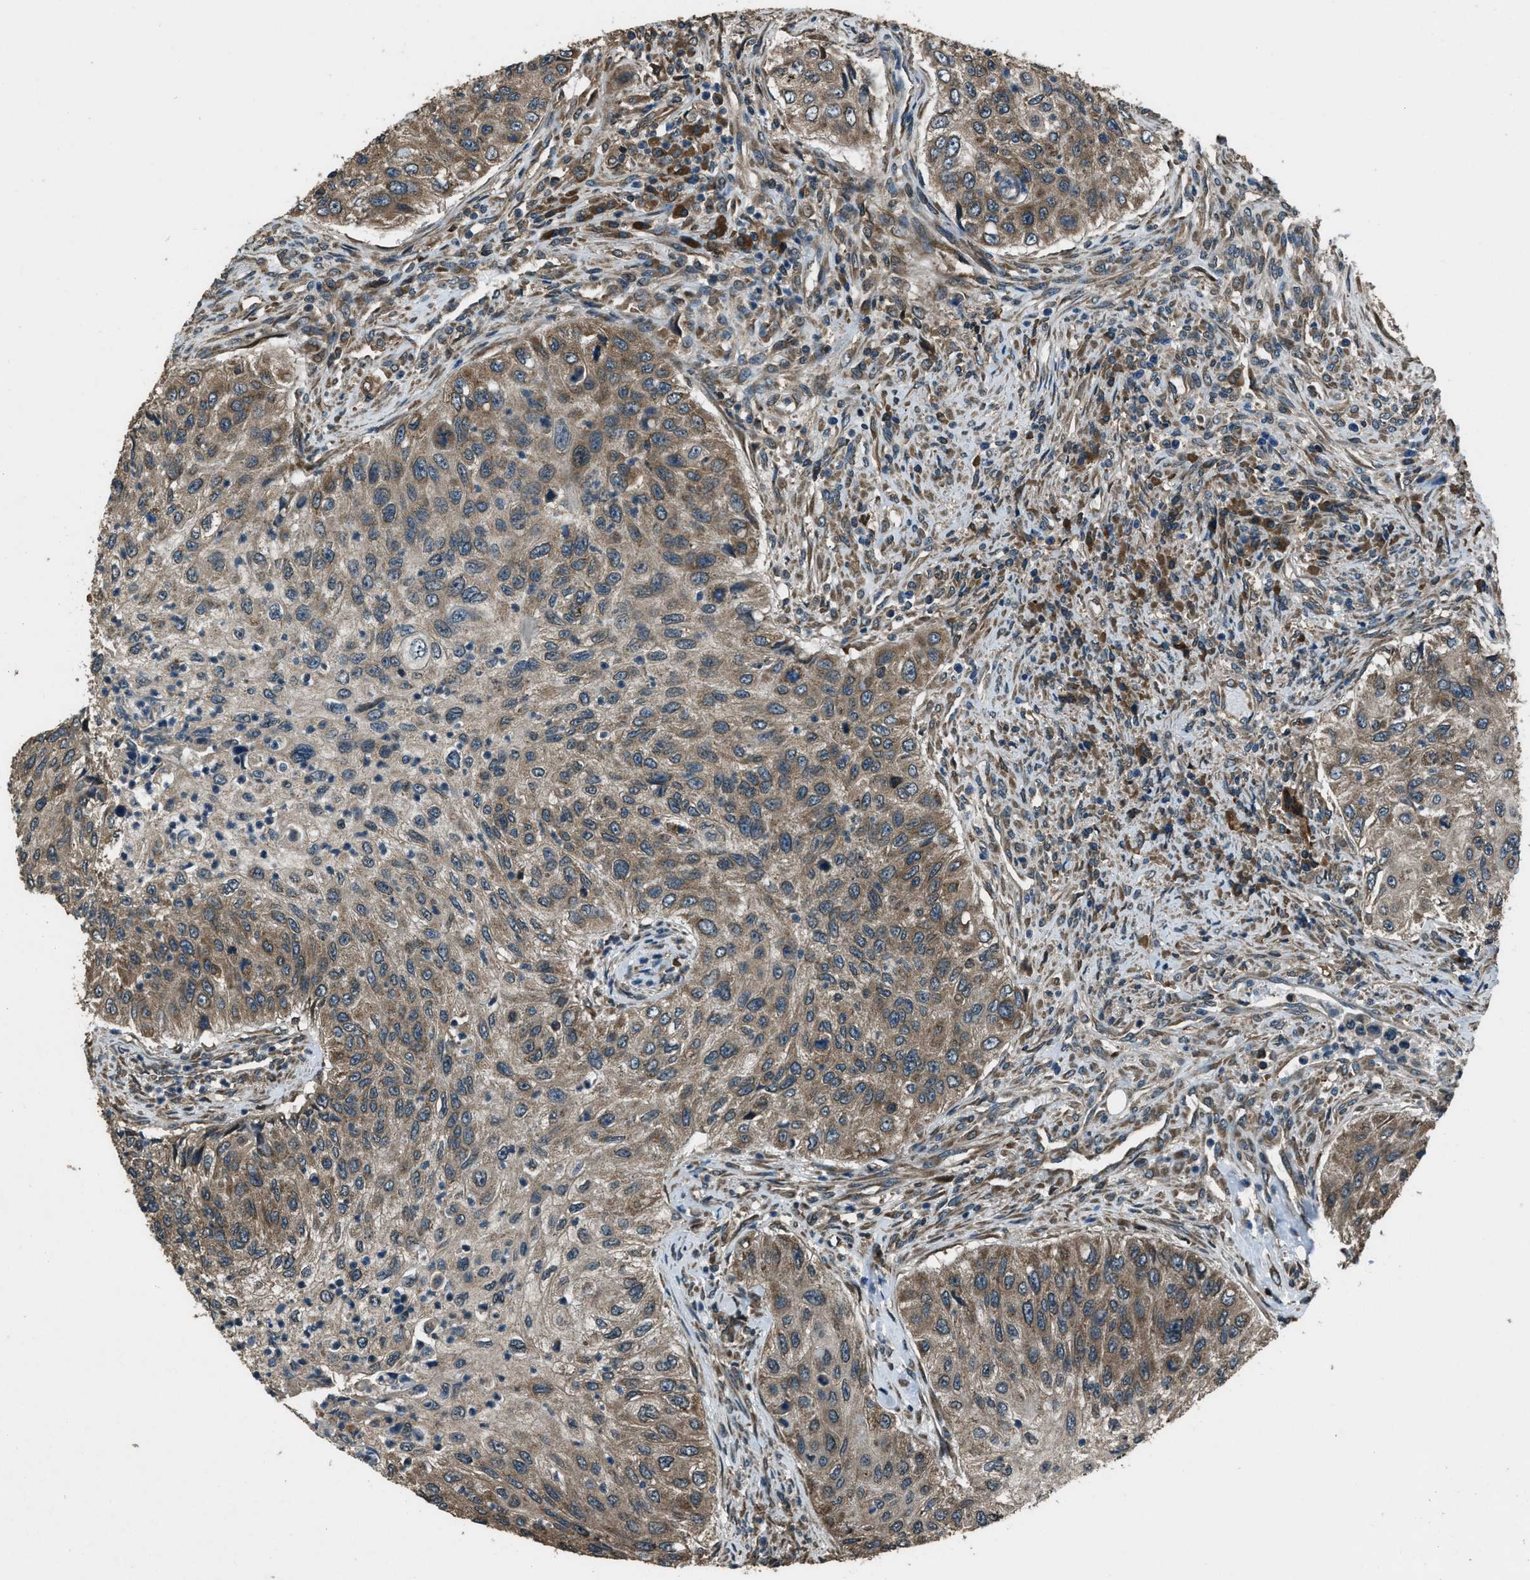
{"staining": {"intensity": "moderate", "quantity": ">75%", "location": "cytoplasmic/membranous"}, "tissue": "urothelial cancer", "cell_type": "Tumor cells", "image_type": "cancer", "snomed": [{"axis": "morphology", "description": "Urothelial carcinoma, High grade"}, {"axis": "topography", "description": "Urinary bladder"}], "caption": "The histopathology image reveals a brown stain indicating the presence of a protein in the cytoplasmic/membranous of tumor cells in urothelial carcinoma (high-grade).", "gene": "TRIM4", "patient": {"sex": "female", "age": 60}}